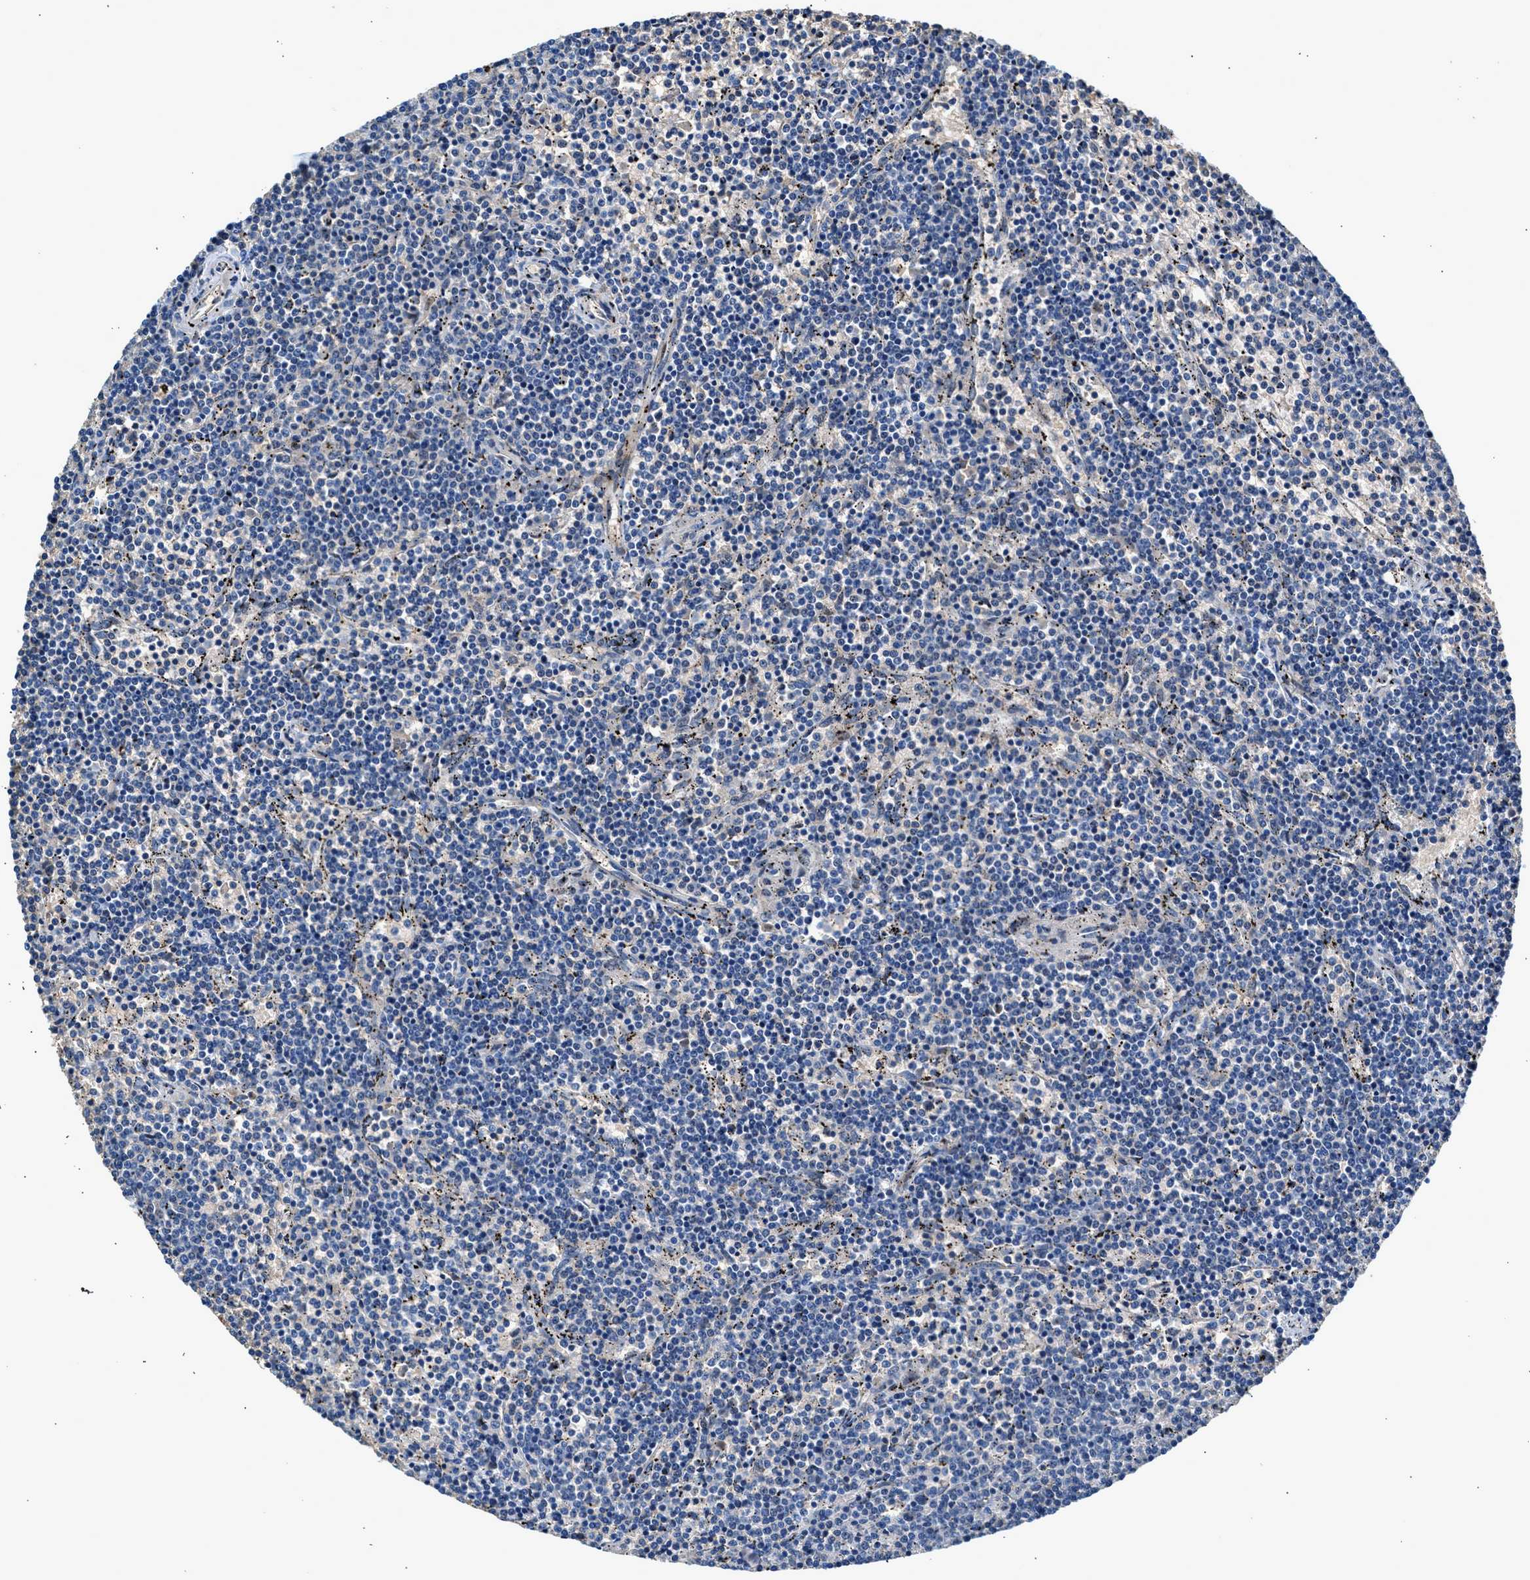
{"staining": {"intensity": "negative", "quantity": "none", "location": "none"}, "tissue": "lymphoma", "cell_type": "Tumor cells", "image_type": "cancer", "snomed": [{"axis": "morphology", "description": "Malignant lymphoma, non-Hodgkin's type, Low grade"}, {"axis": "topography", "description": "Spleen"}], "caption": "High magnification brightfield microscopy of lymphoma stained with DAB (3,3'-diaminobenzidine) (brown) and counterstained with hematoxylin (blue): tumor cells show no significant positivity.", "gene": "RWDD2B", "patient": {"sex": "female", "age": 50}}